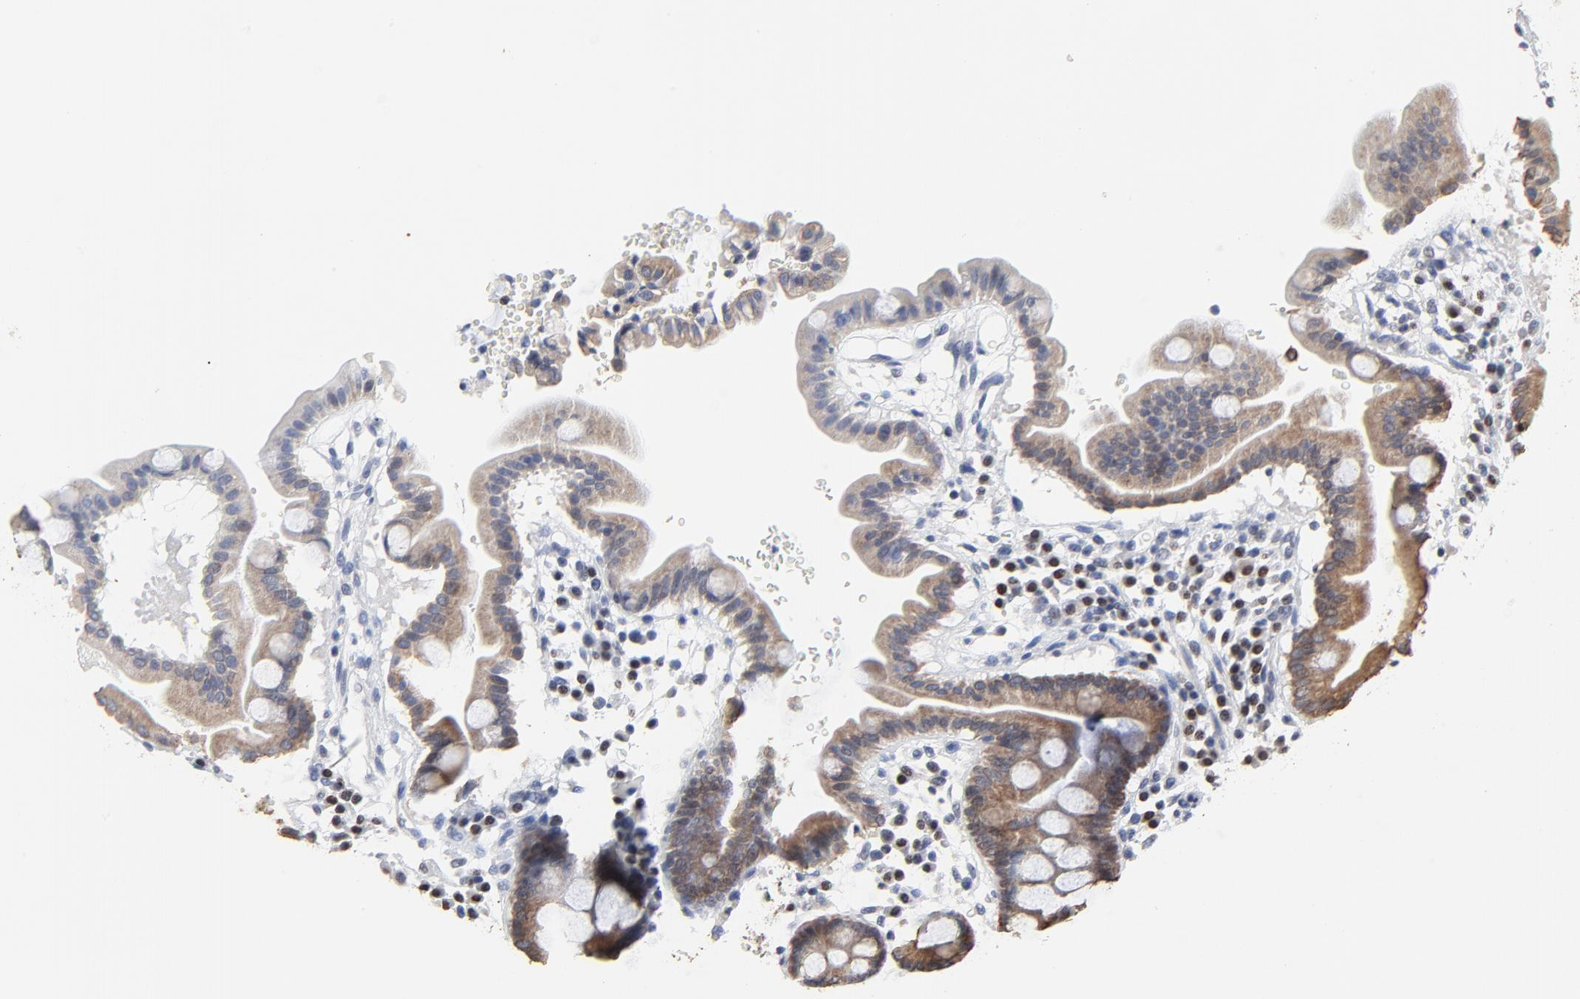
{"staining": {"intensity": "moderate", "quantity": "25%-75%", "location": "cytoplasmic/membranous"}, "tissue": "duodenum", "cell_type": "Glandular cells", "image_type": "normal", "snomed": [{"axis": "morphology", "description": "Normal tissue, NOS"}, {"axis": "topography", "description": "Duodenum"}], "caption": "The micrograph demonstrates staining of benign duodenum, revealing moderate cytoplasmic/membranous protein staining (brown color) within glandular cells.", "gene": "LNX1", "patient": {"sex": "male", "age": 50}}